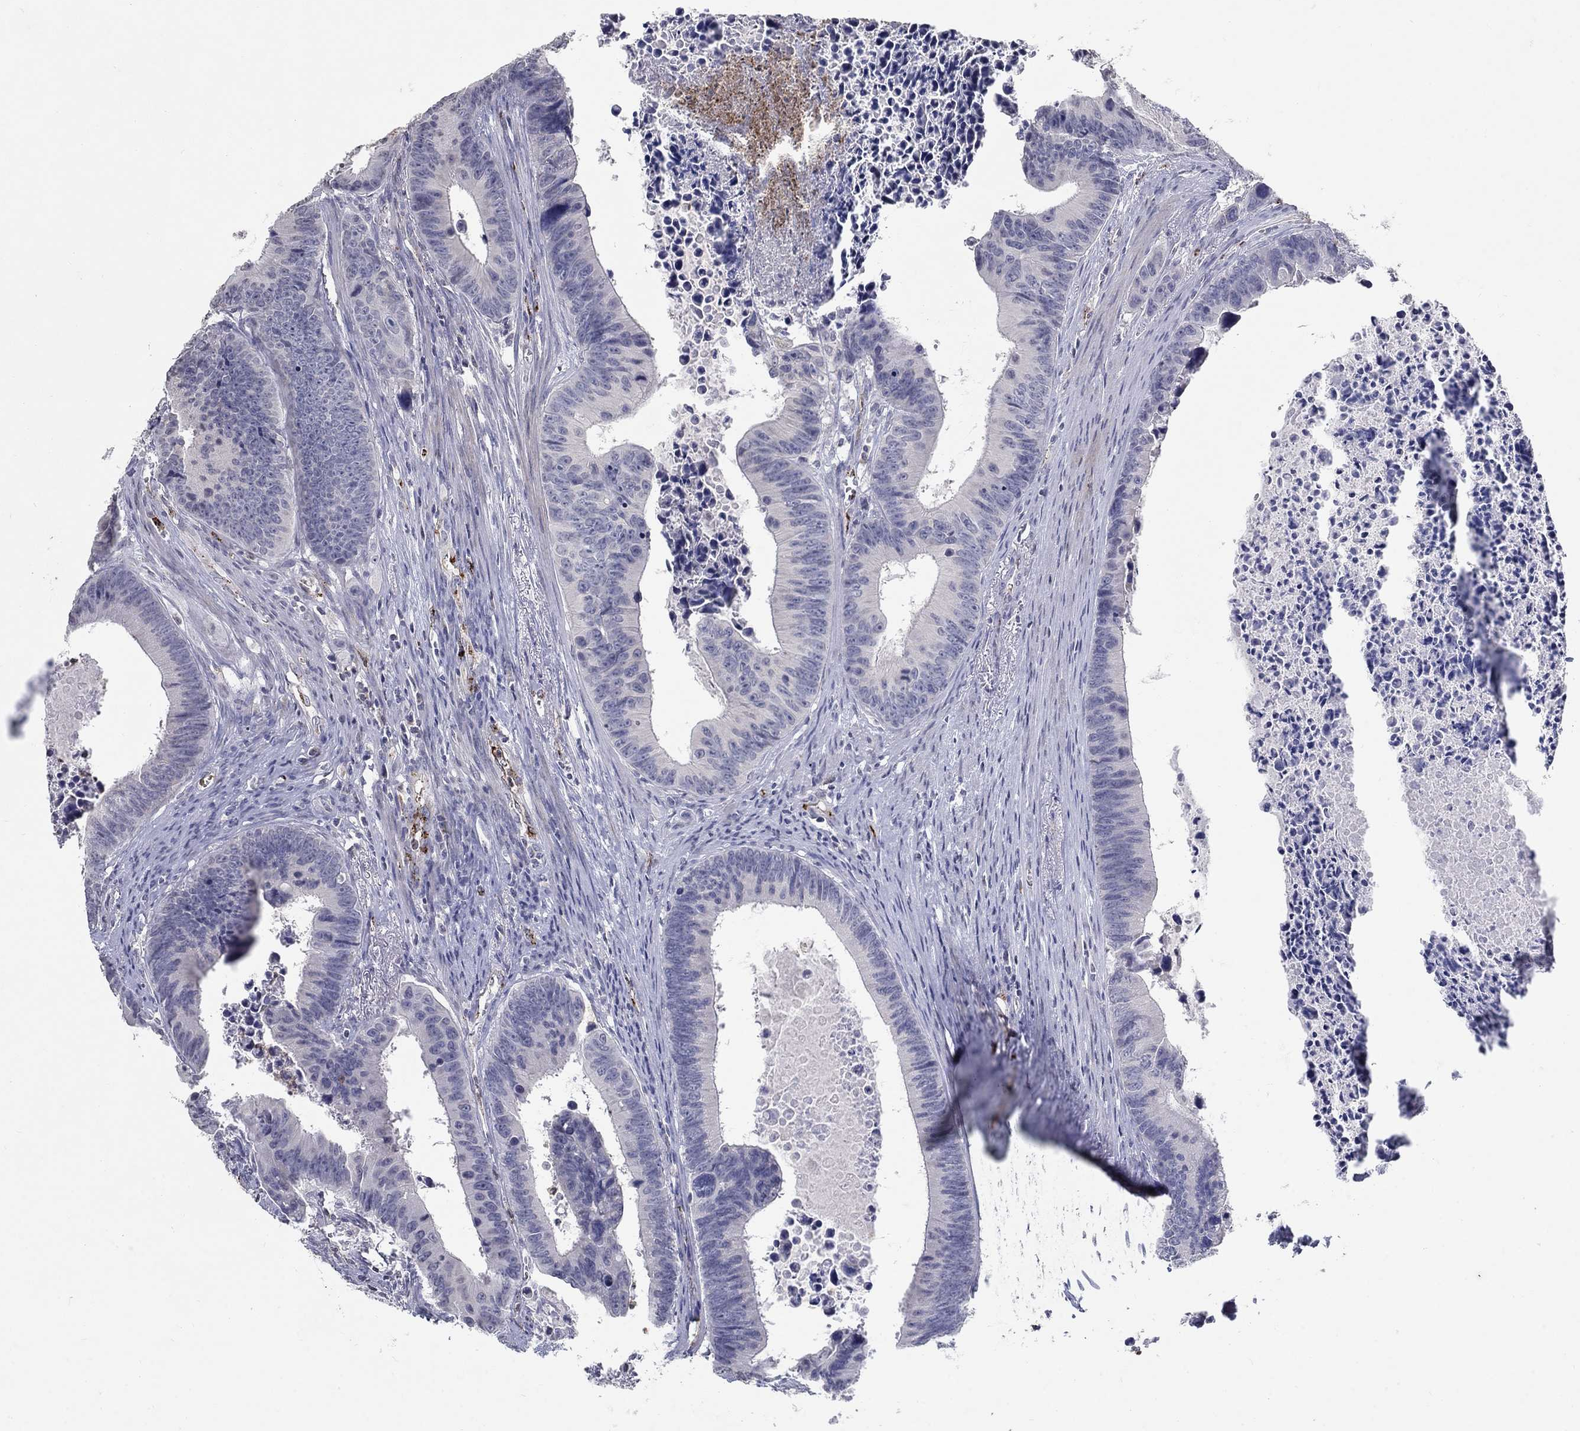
{"staining": {"intensity": "negative", "quantity": "none", "location": "none"}, "tissue": "colorectal cancer", "cell_type": "Tumor cells", "image_type": "cancer", "snomed": [{"axis": "morphology", "description": "Adenocarcinoma, NOS"}, {"axis": "topography", "description": "Colon"}], "caption": "DAB immunohistochemical staining of adenocarcinoma (colorectal) displays no significant expression in tumor cells.", "gene": "TINAG", "patient": {"sex": "female", "age": 87}}